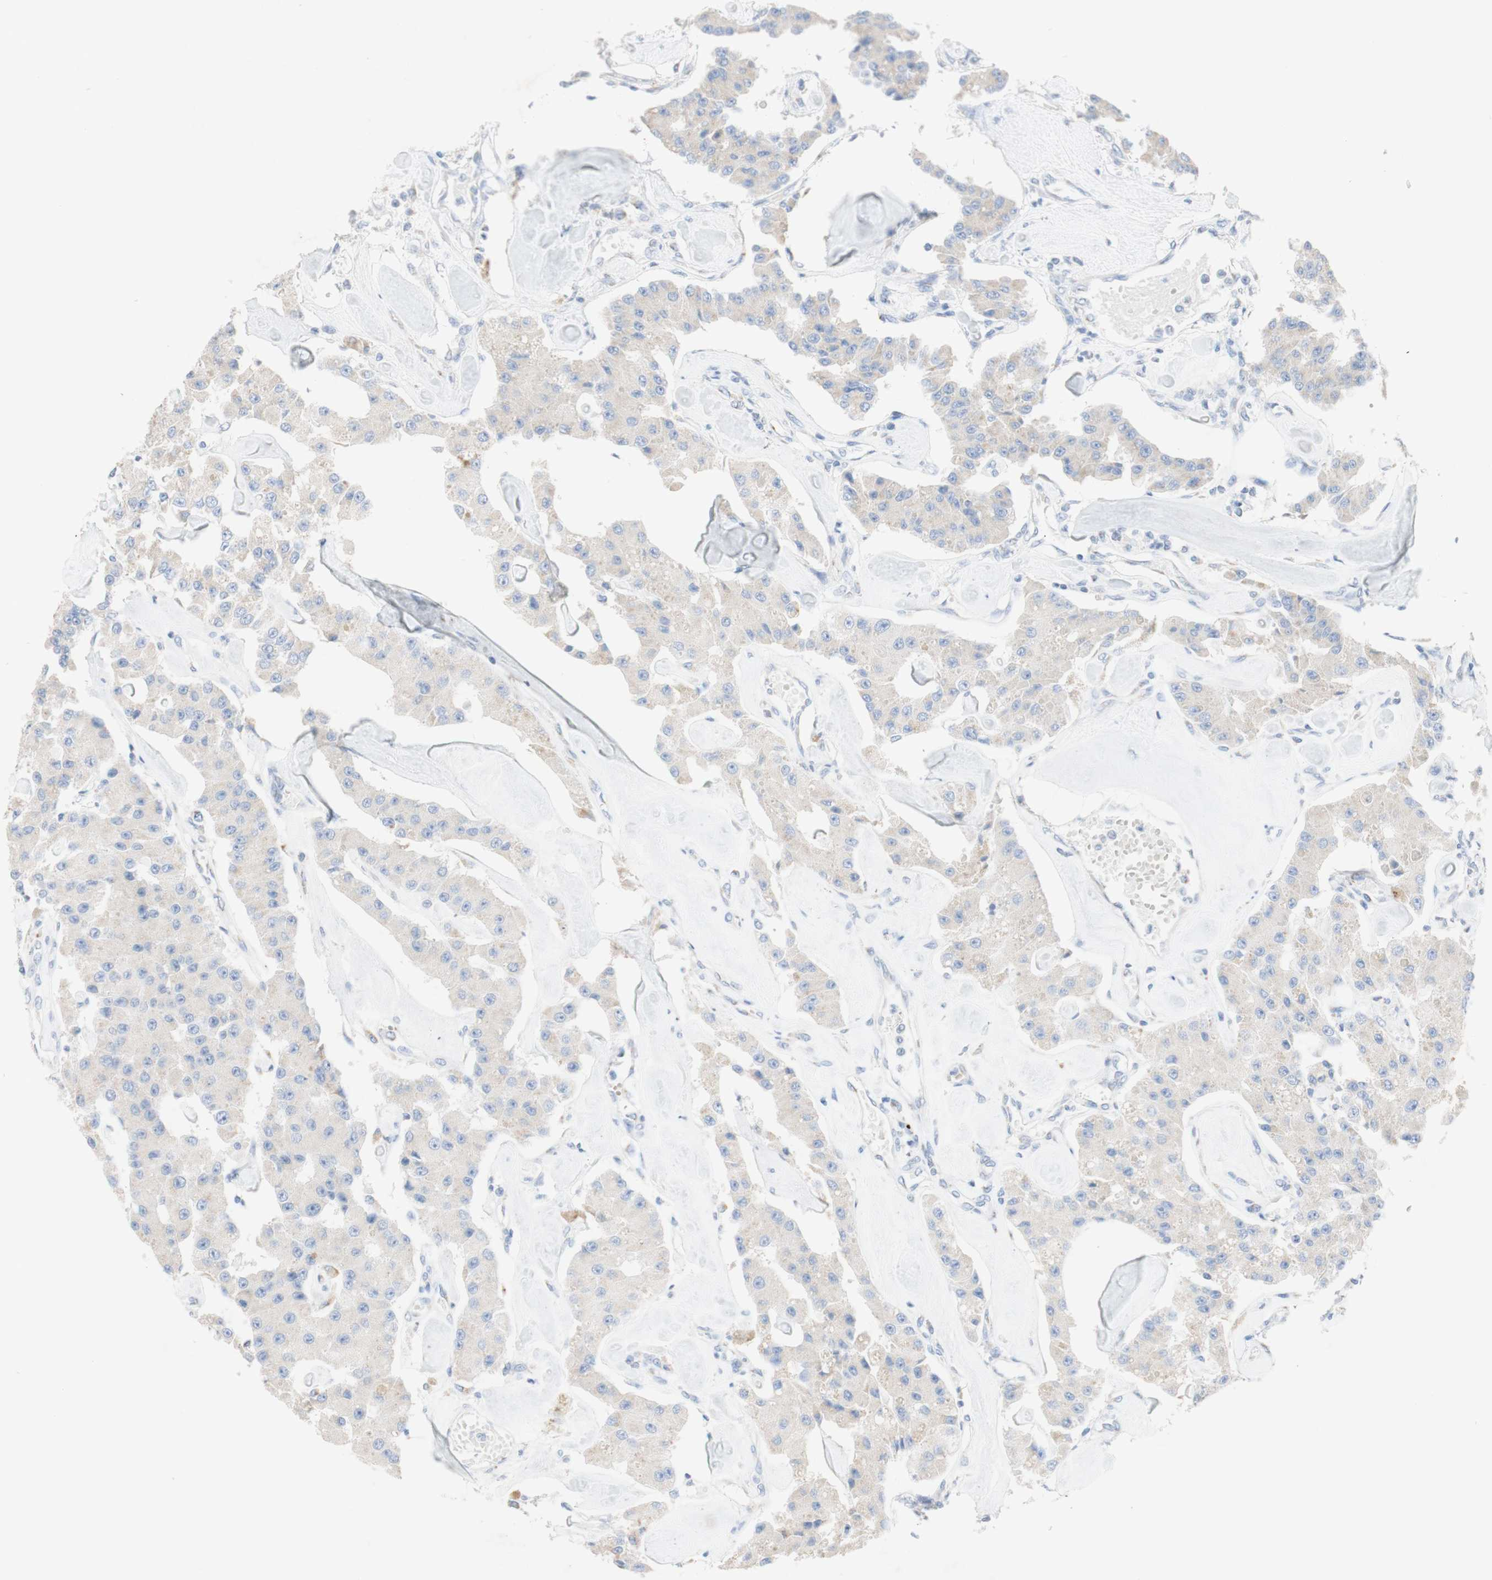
{"staining": {"intensity": "weak", "quantity": ">75%", "location": "cytoplasmic/membranous"}, "tissue": "carcinoid", "cell_type": "Tumor cells", "image_type": "cancer", "snomed": [{"axis": "morphology", "description": "Carcinoid, malignant, NOS"}, {"axis": "topography", "description": "Pancreas"}], "caption": "Human malignant carcinoid stained with a brown dye reveals weak cytoplasmic/membranous positive expression in about >75% of tumor cells.", "gene": "MANEA", "patient": {"sex": "male", "age": 41}}